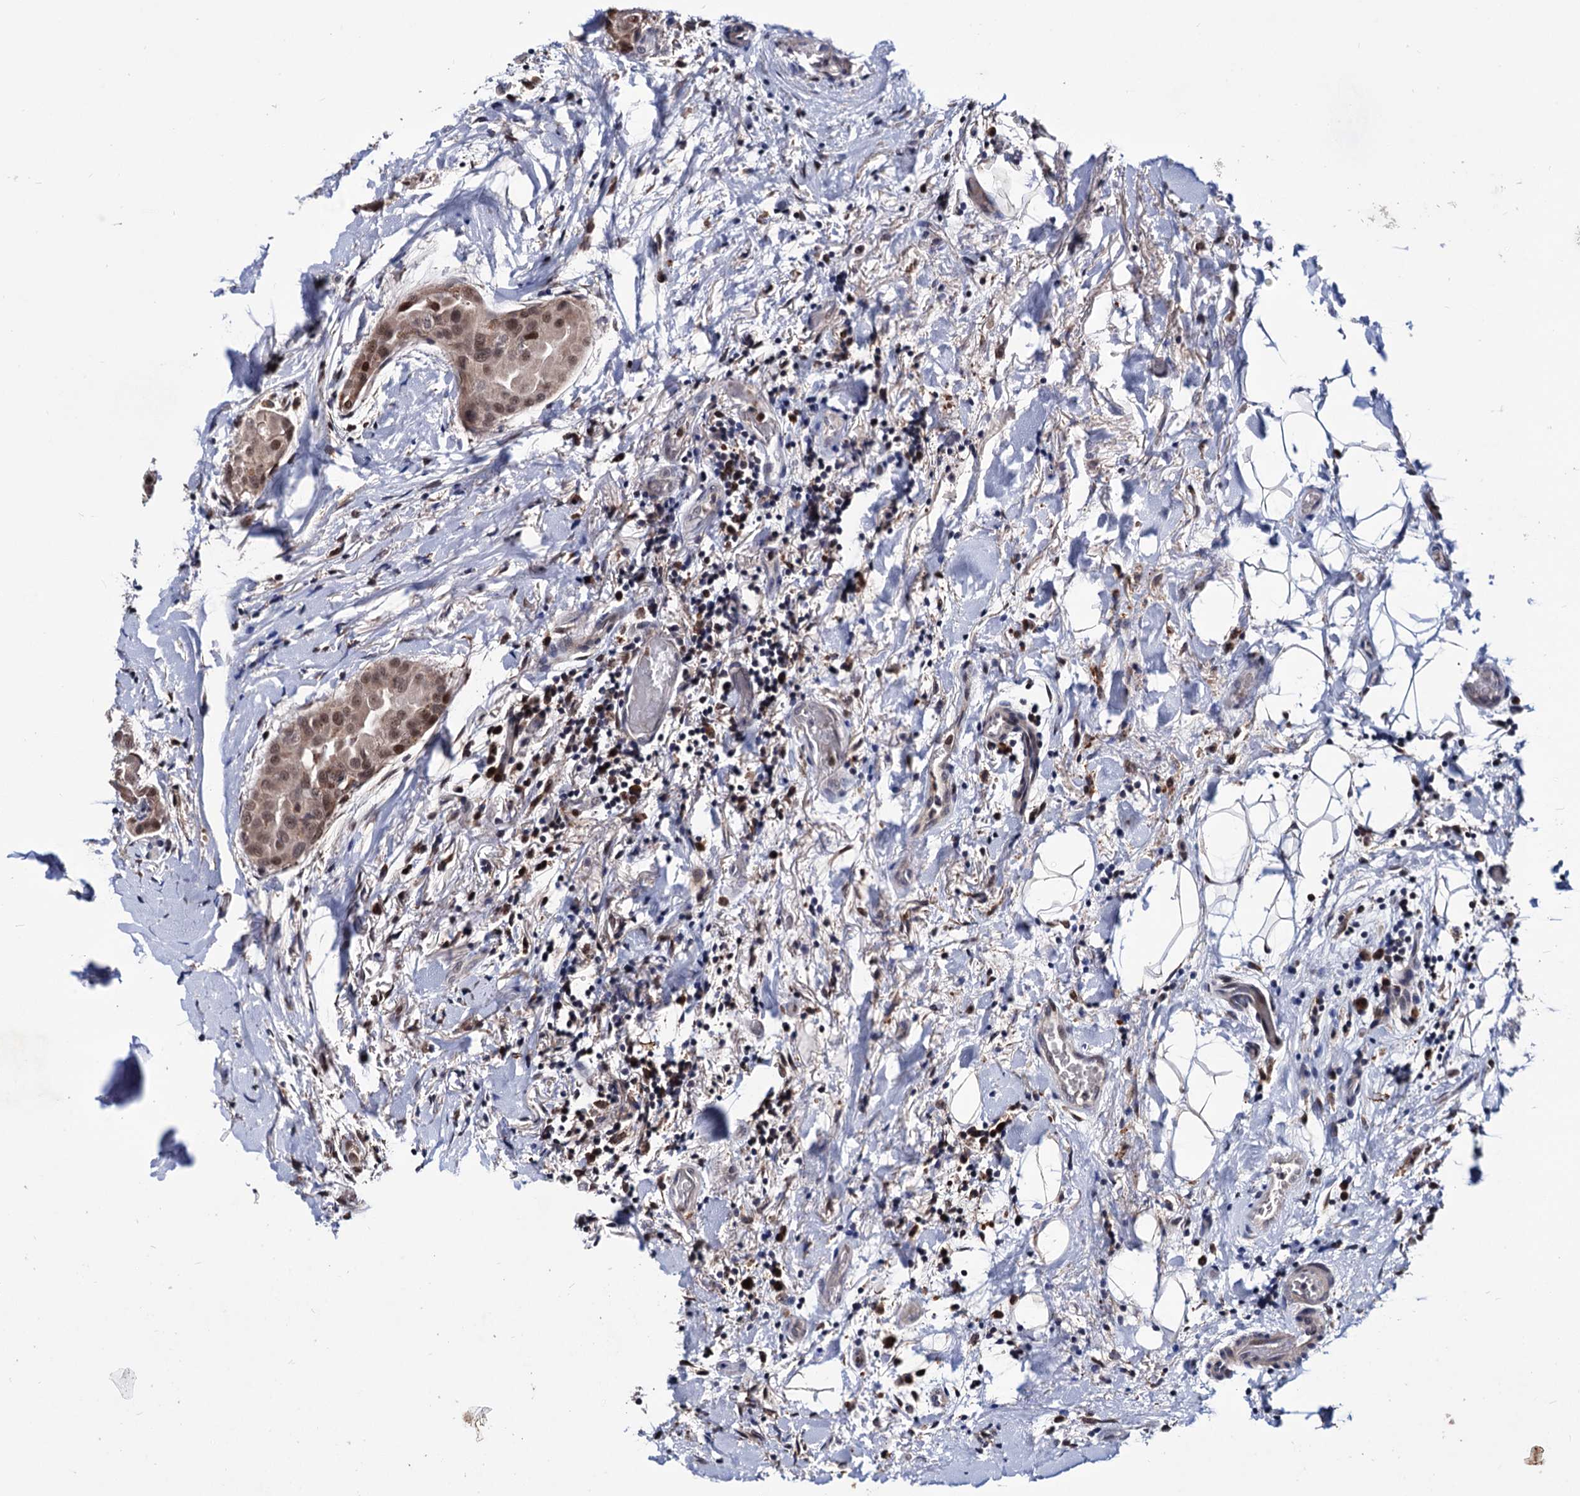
{"staining": {"intensity": "moderate", "quantity": ">75%", "location": "nuclear"}, "tissue": "thyroid cancer", "cell_type": "Tumor cells", "image_type": "cancer", "snomed": [{"axis": "morphology", "description": "Papillary adenocarcinoma, NOS"}, {"axis": "topography", "description": "Thyroid gland"}], "caption": "There is medium levels of moderate nuclear expression in tumor cells of papillary adenocarcinoma (thyroid), as demonstrated by immunohistochemical staining (brown color).", "gene": "RNASEH2B", "patient": {"sex": "male", "age": 33}}